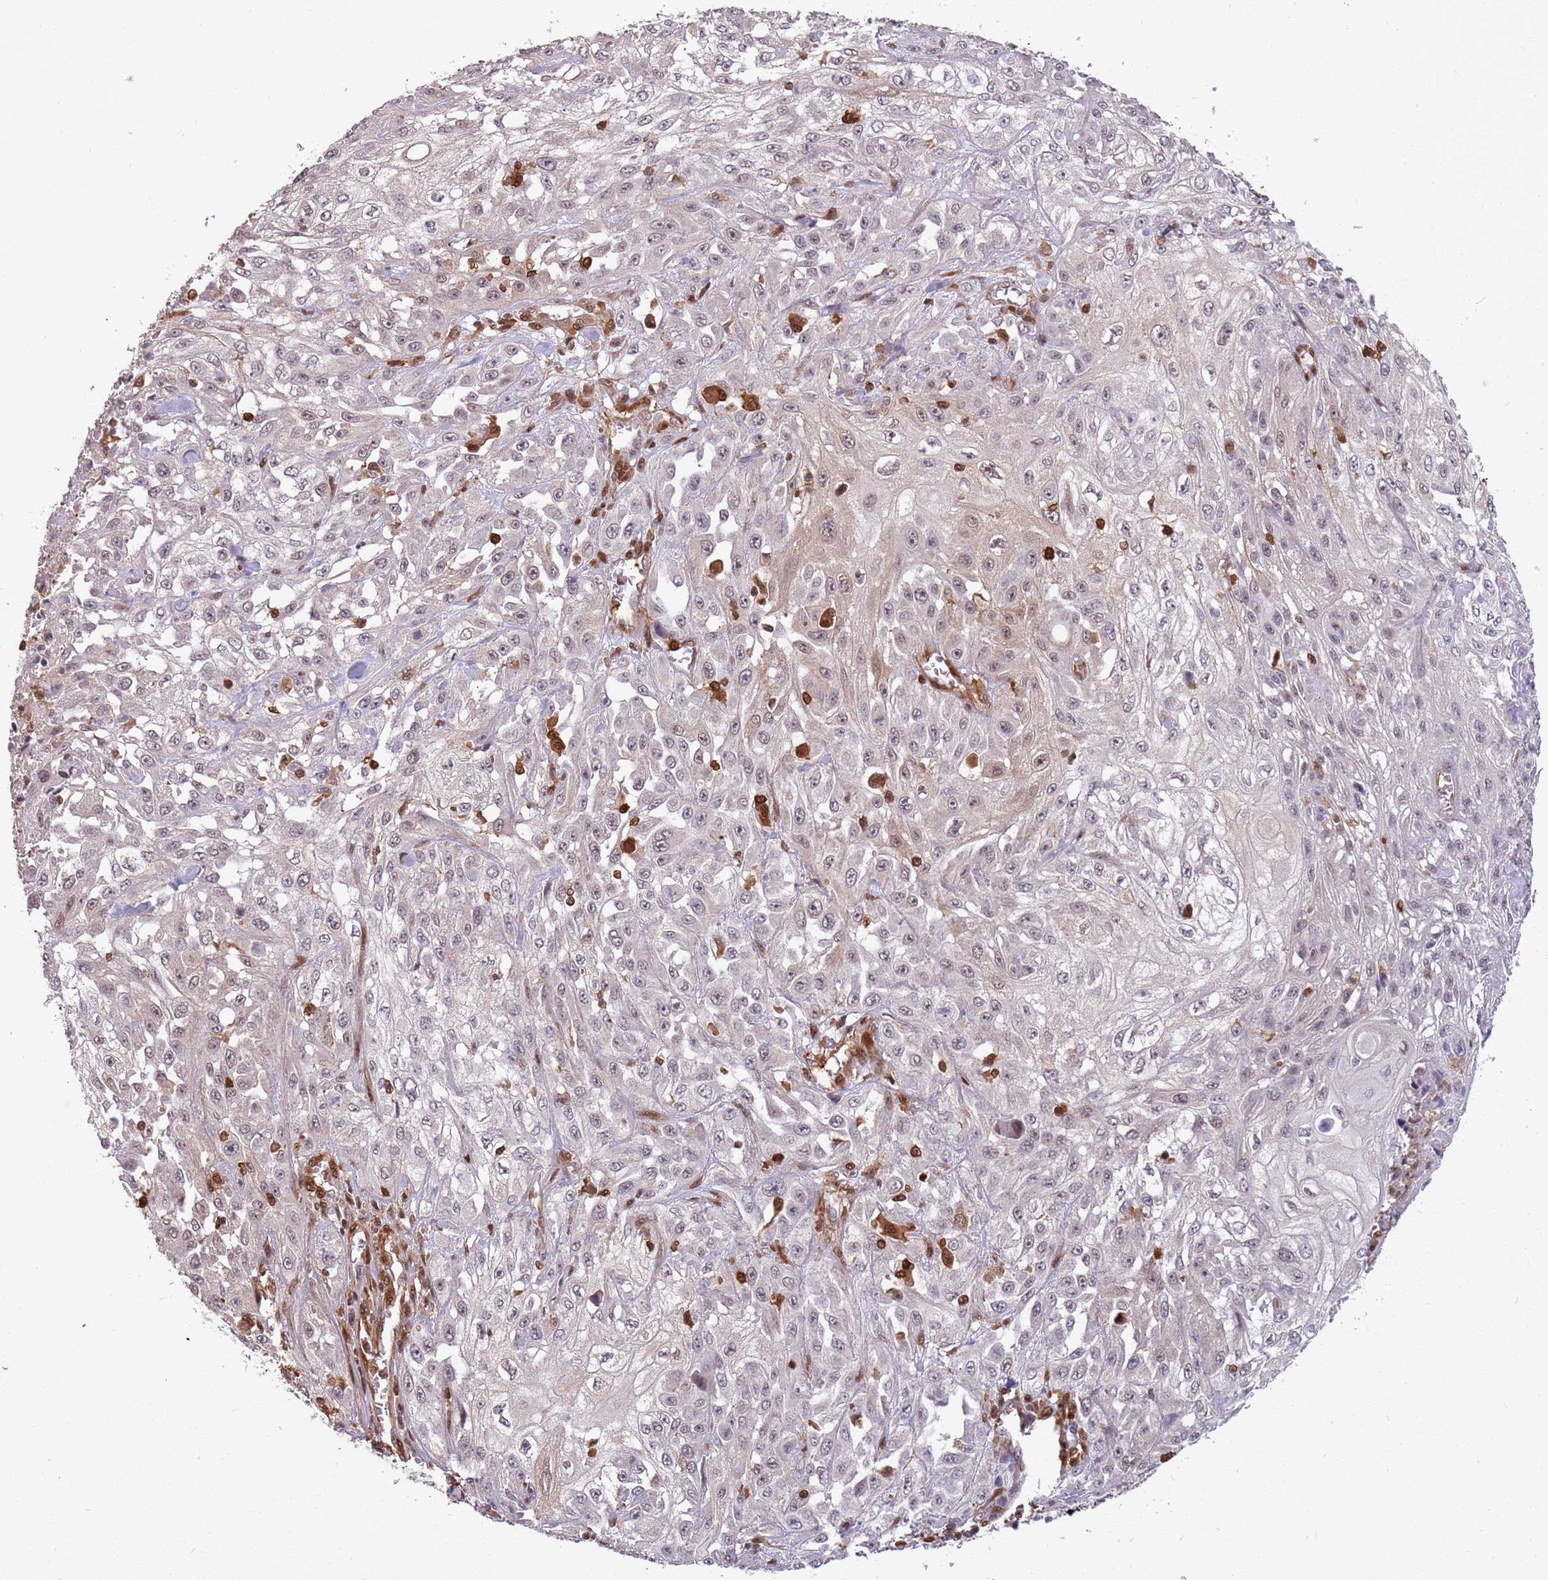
{"staining": {"intensity": "negative", "quantity": "none", "location": "none"}, "tissue": "skin cancer", "cell_type": "Tumor cells", "image_type": "cancer", "snomed": [{"axis": "morphology", "description": "Squamous cell carcinoma, NOS"}, {"axis": "morphology", "description": "Squamous cell carcinoma, metastatic, NOS"}, {"axis": "topography", "description": "Skin"}, {"axis": "topography", "description": "Lymph node"}], "caption": "Immunohistochemistry (IHC) photomicrograph of neoplastic tissue: squamous cell carcinoma (skin) stained with DAB (3,3'-diaminobenzidine) displays no significant protein positivity in tumor cells.", "gene": "GBP2", "patient": {"sex": "male", "age": 75}}